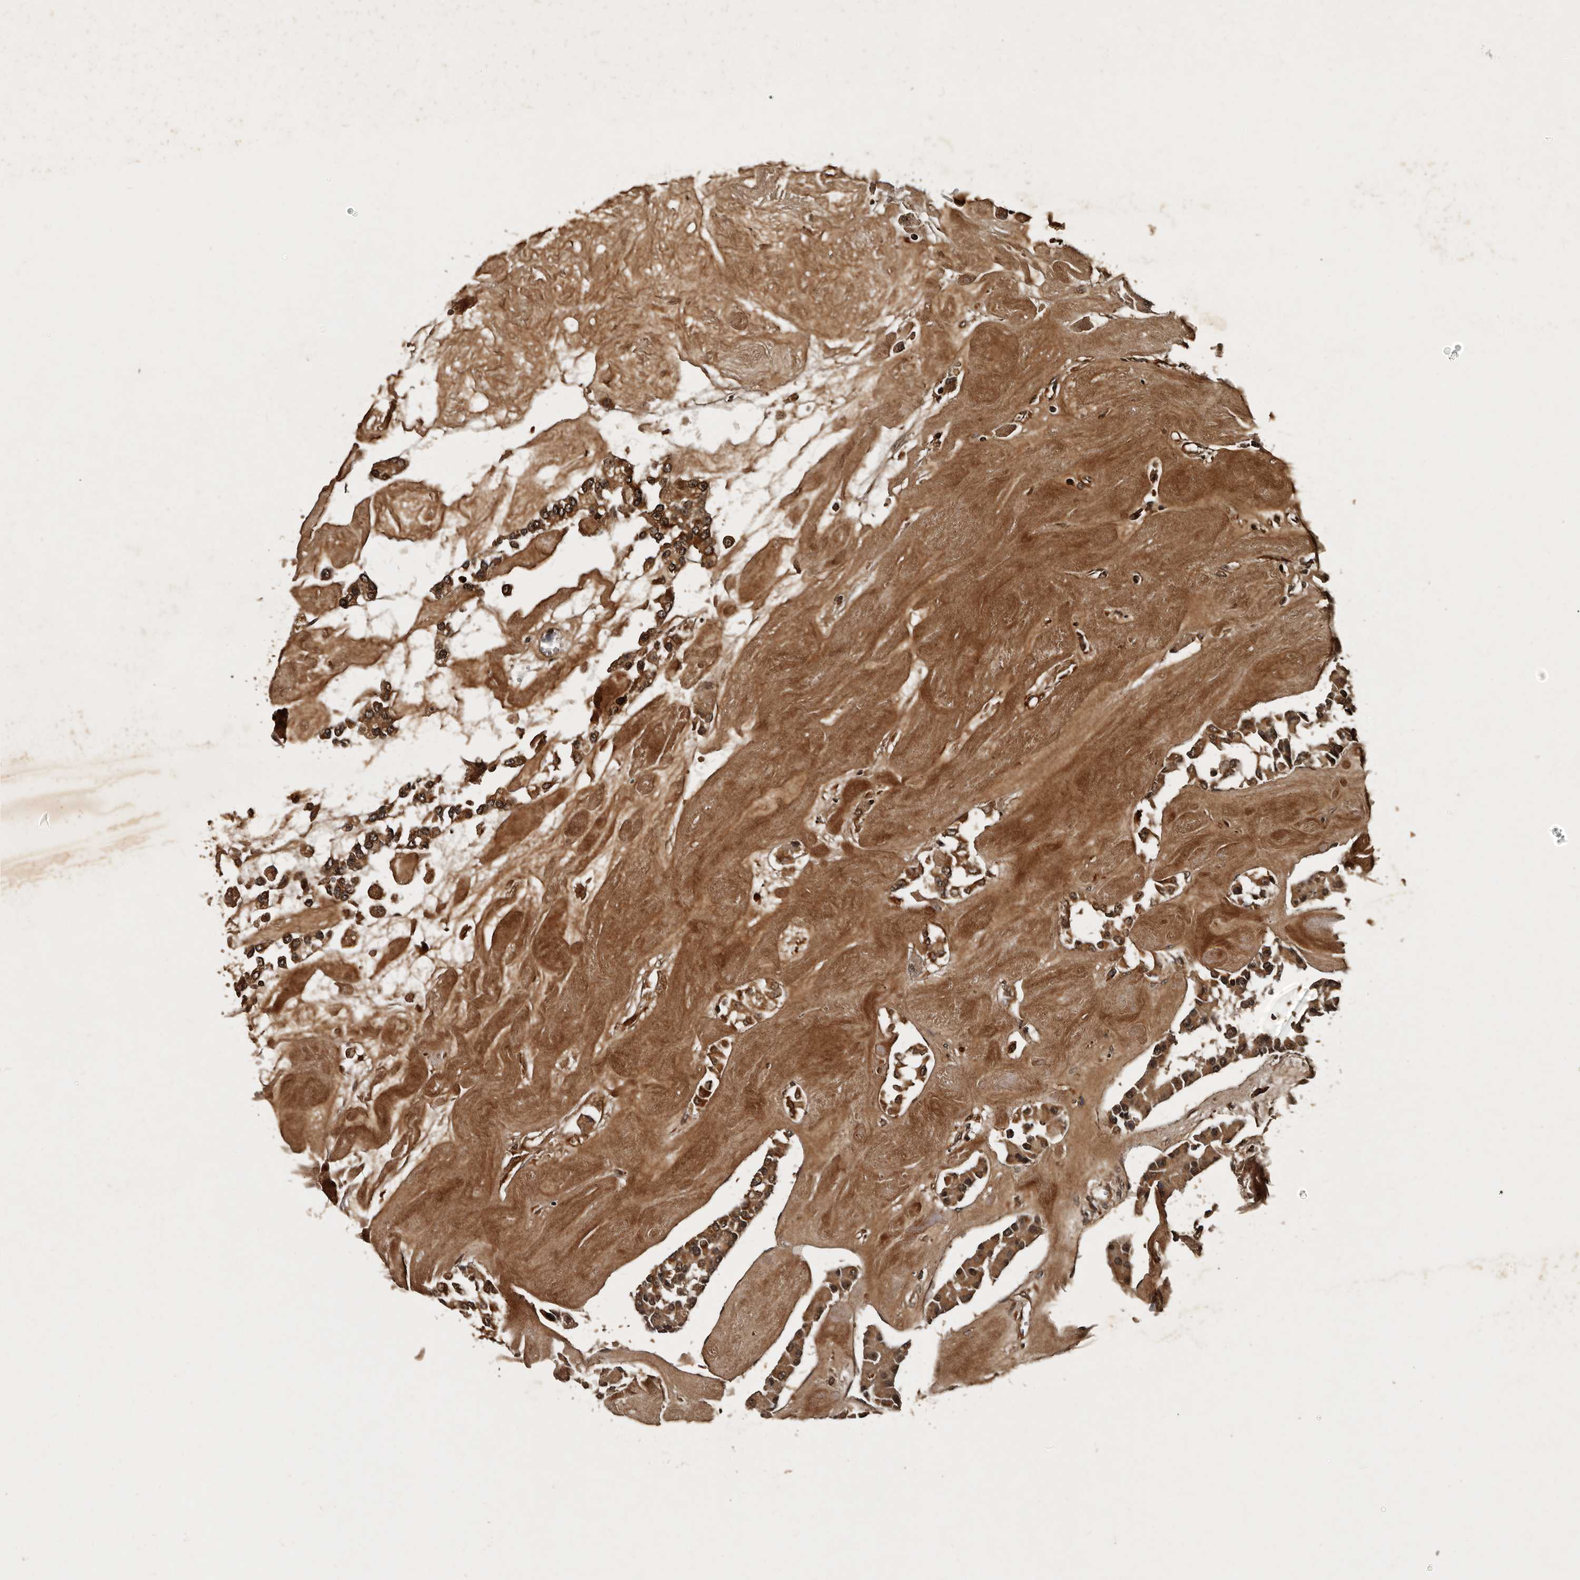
{"staining": {"intensity": "strong", "quantity": ">75%", "location": "cytoplasmic/membranous,nuclear"}, "tissue": "carcinoid", "cell_type": "Tumor cells", "image_type": "cancer", "snomed": [{"axis": "morphology", "description": "Carcinoid, malignant, NOS"}, {"axis": "topography", "description": "Pancreas"}], "caption": "Immunohistochemistry (DAB) staining of human malignant carcinoid shows strong cytoplasmic/membranous and nuclear protein expression in approximately >75% of tumor cells.", "gene": "CPNE3", "patient": {"sex": "male", "age": 41}}